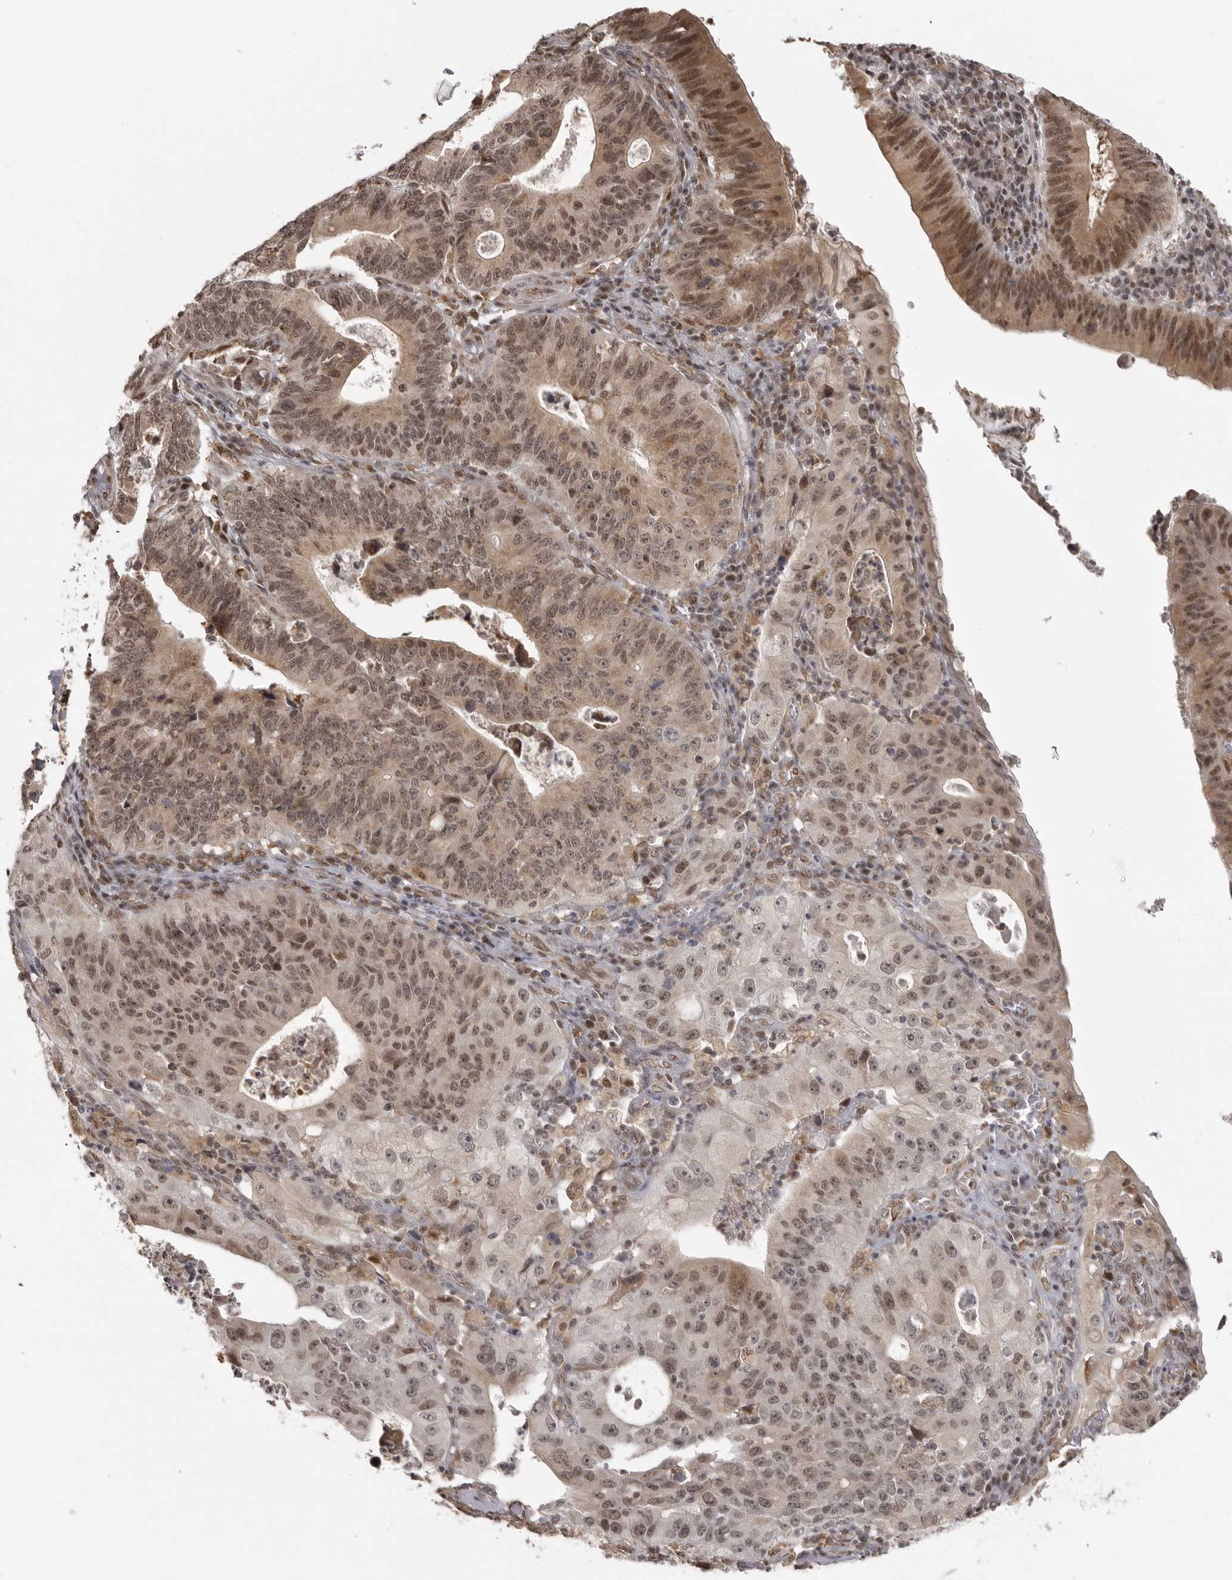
{"staining": {"intensity": "moderate", "quantity": ">75%", "location": "cytoplasmic/membranous,nuclear"}, "tissue": "stomach cancer", "cell_type": "Tumor cells", "image_type": "cancer", "snomed": [{"axis": "morphology", "description": "Adenocarcinoma, NOS"}, {"axis": "topography", "description": "Stomach"}], "caption": "Immunohistochemical staining of stomach cancer shows medium levels of moderate cytoplasmic/membranous and nuclear staining in about >75% of tumor cells. Nuclei are stained in blue.", "gene": "ISG20L2", "patient": {"sex": "male", "age": 59}}